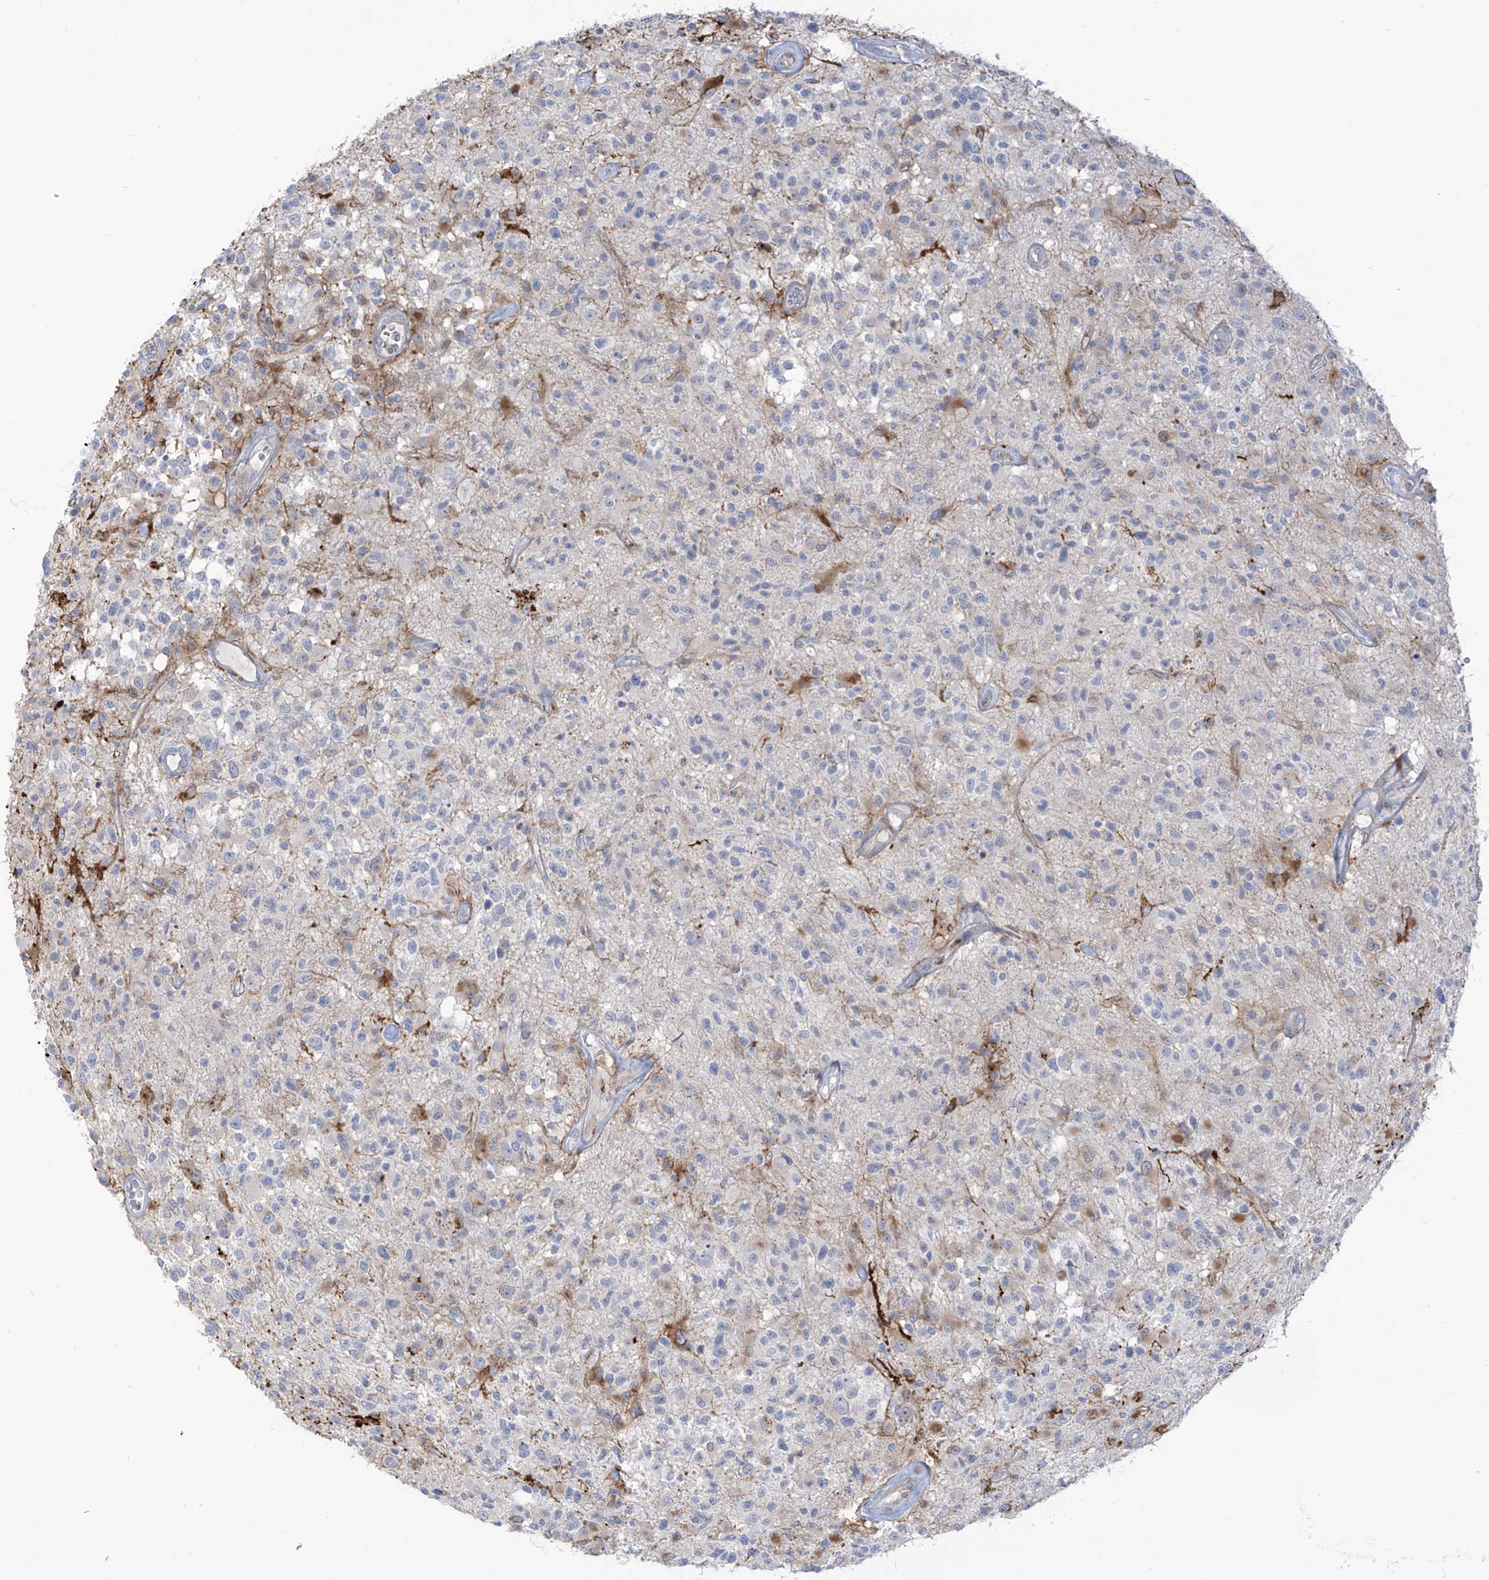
{"staining": {"intensity": "negative", "quantity": "none", "location": "none"}, "tissue": "glioma", "cell_type": "Tumor cells", "image_type": "cancer", "snomed": [{"axis": "morphology", "description": "Glioma, malignant, High grade"}, {"axis": "morphology", "description": "Glioblastoma, NOS"}, {"axis": "topography", "description": "Brain"}], "caption": "A micrograph of glioma stained for a protein reveals no brown staining in tumor cells.", "gene": "NOTO", "patient": {"sex": "male", "age": 60}}